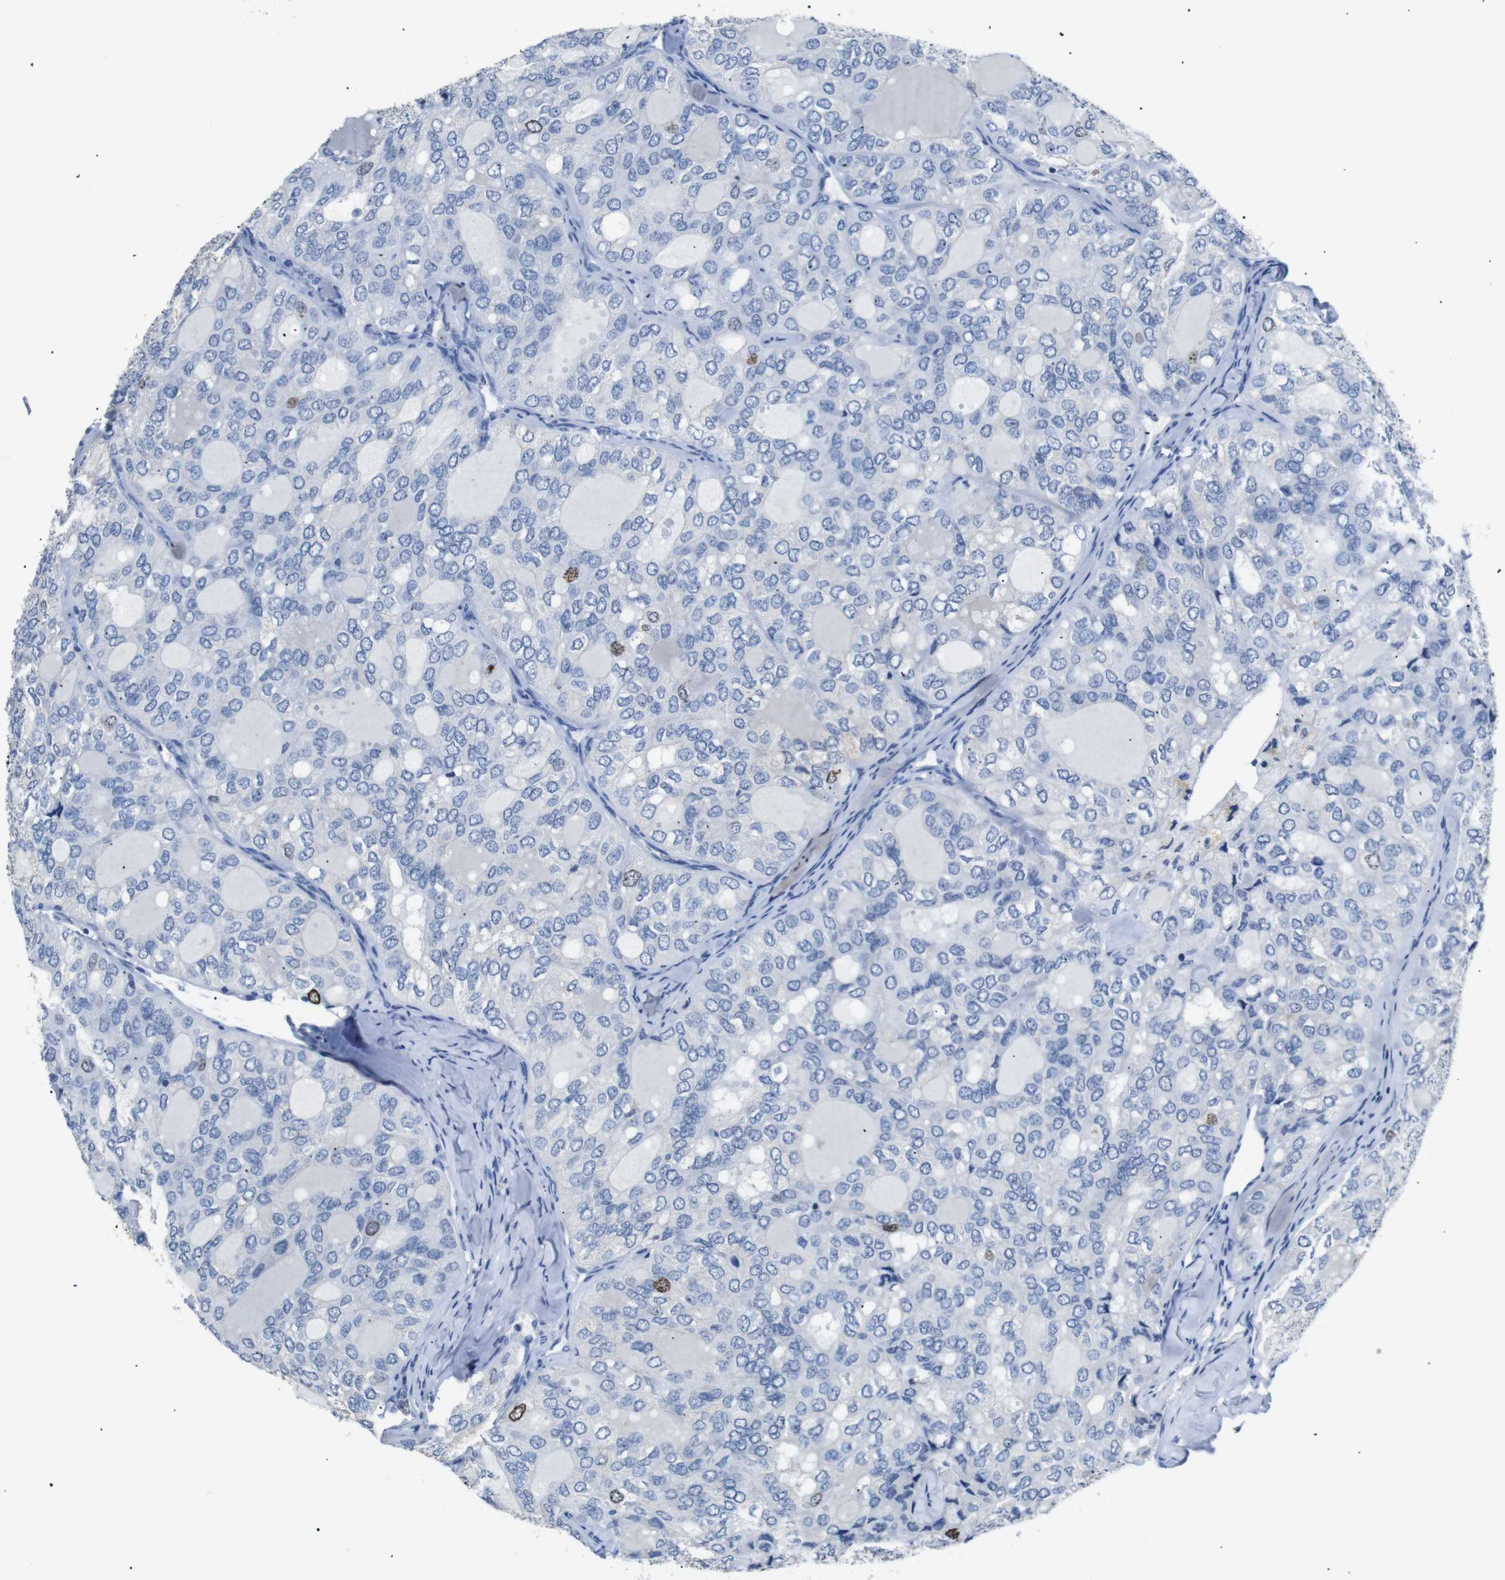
{"staining": {"intensity": "moderate", "quantity": "<25%", "location": "nuclear"}, "tissue": "thyroid cancer", "cell_type": "Tumor cells", "image_type": "cancer", "snomed": [{"axis": "morphology", "description": "Follicular adenoma carcinoma, NOS"}, {"axis": "topography", "description": "Thyroid gland"}], "caption": "Follicular adenoma carcinoma (thyroid) tissue demonstrates moderate nuclear staining in about <25% of tumor cells", "gene": "INCENP", "patient": {"sex": "male", "age": 75}}